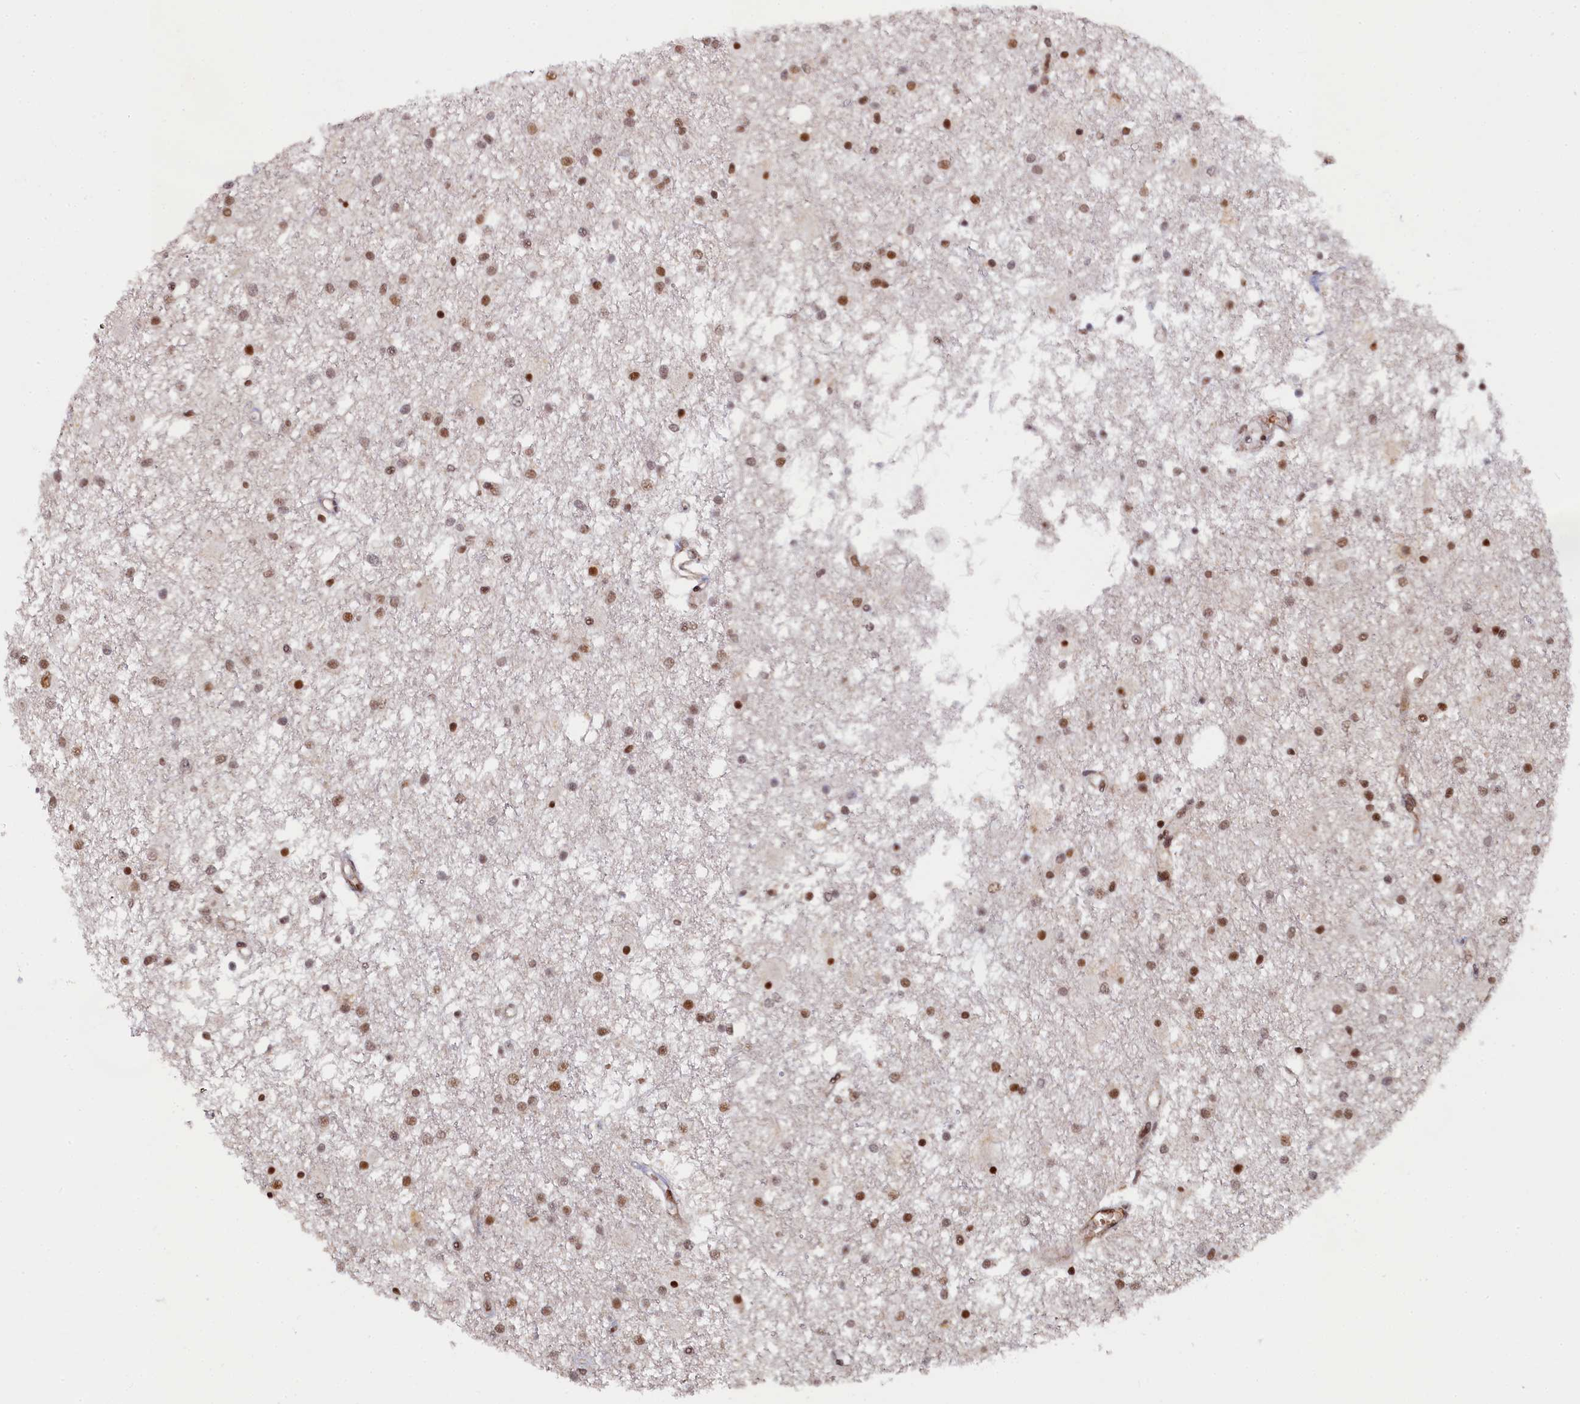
{"staining": {"intensity": "moderate", "quantity": "25%-75%", "location": "nuclear"}, "tissue": "glioma", "cell_type": "Tumor cells", "image_type": "cancer", "snomed": [{"axis": "morphology", "description": "Glioma, malignant, High grade"}, {"axis": "topography", "description": "Brain"}], "caption": "Protein expression analysis of malignant glioma (high-grade) displays moderate nuclear expression in approximately 25%-75% of tumor cells.", "gene": "INTS14", "patient": {"sex": "male", "age": 77}}